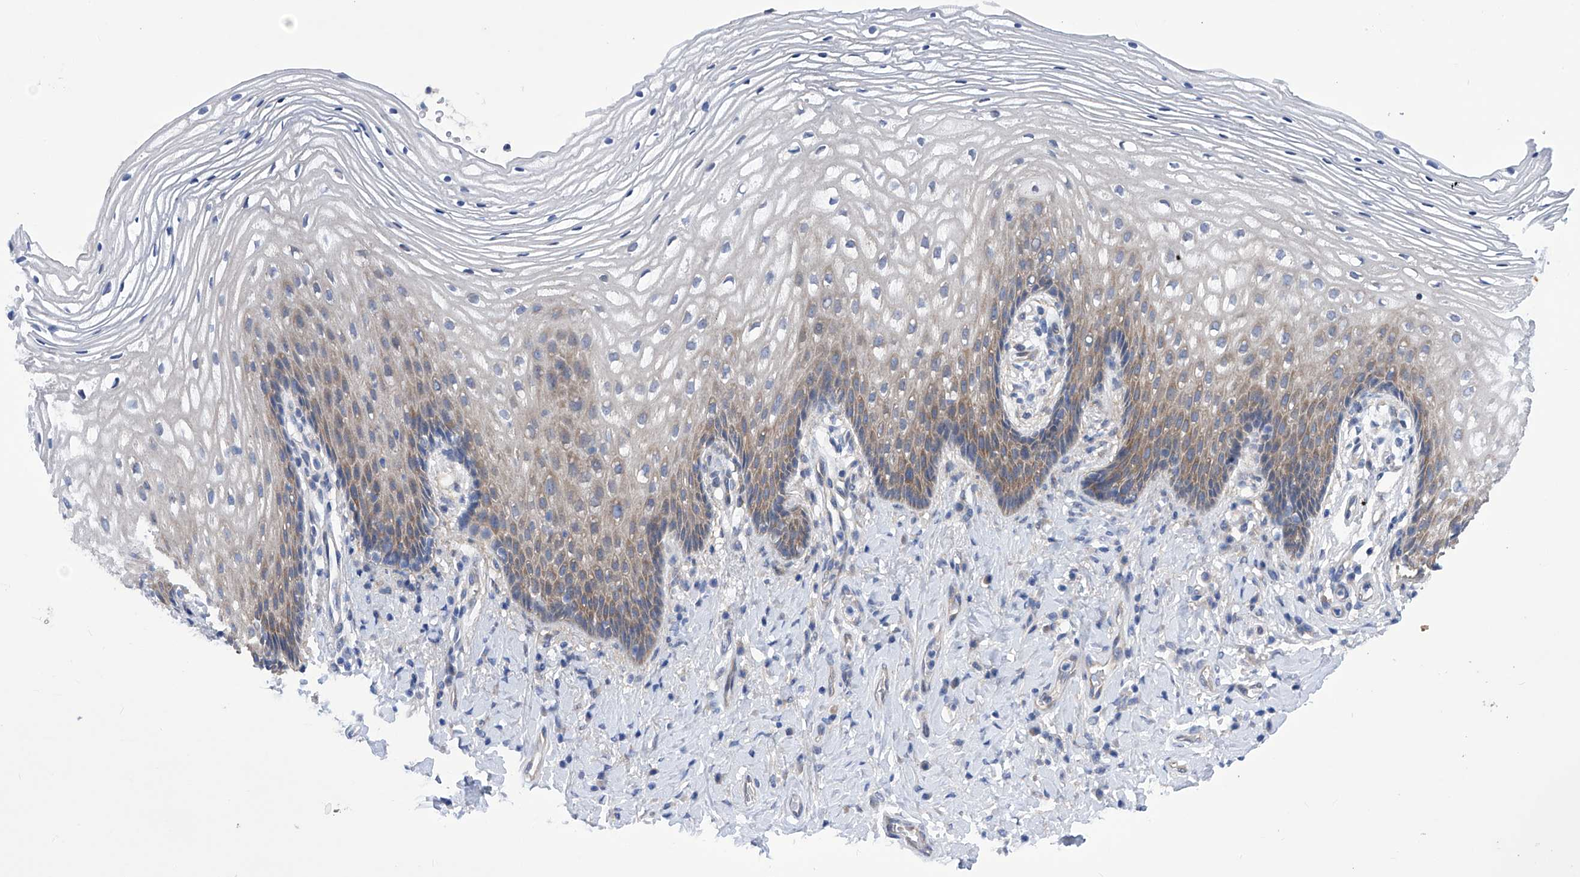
{"staining": {"intensity": "moderate", "quantity": "<25%", "location": "cytoplasmic/membranous"}, "tissue": "vagina", "cell_type": "Squamous epithelial cells", "image_type": "normal", "snomed": [{"axis": "morphology", "description": "Normal tissue, NOS"}, {"axis": "topography", "description": "Vagina"}], "caption": "A histopathology image of vagina stained for a protein reveals moderate cytoplasmic/membranous brown staining in squamous epithelial cells. Using DAB (brown) and hematoxylin (blue) stains, captured at high magnification using brightfield microscopy.", "gene": "KTI12", "patient": {"sex": "female", "age": 60}}